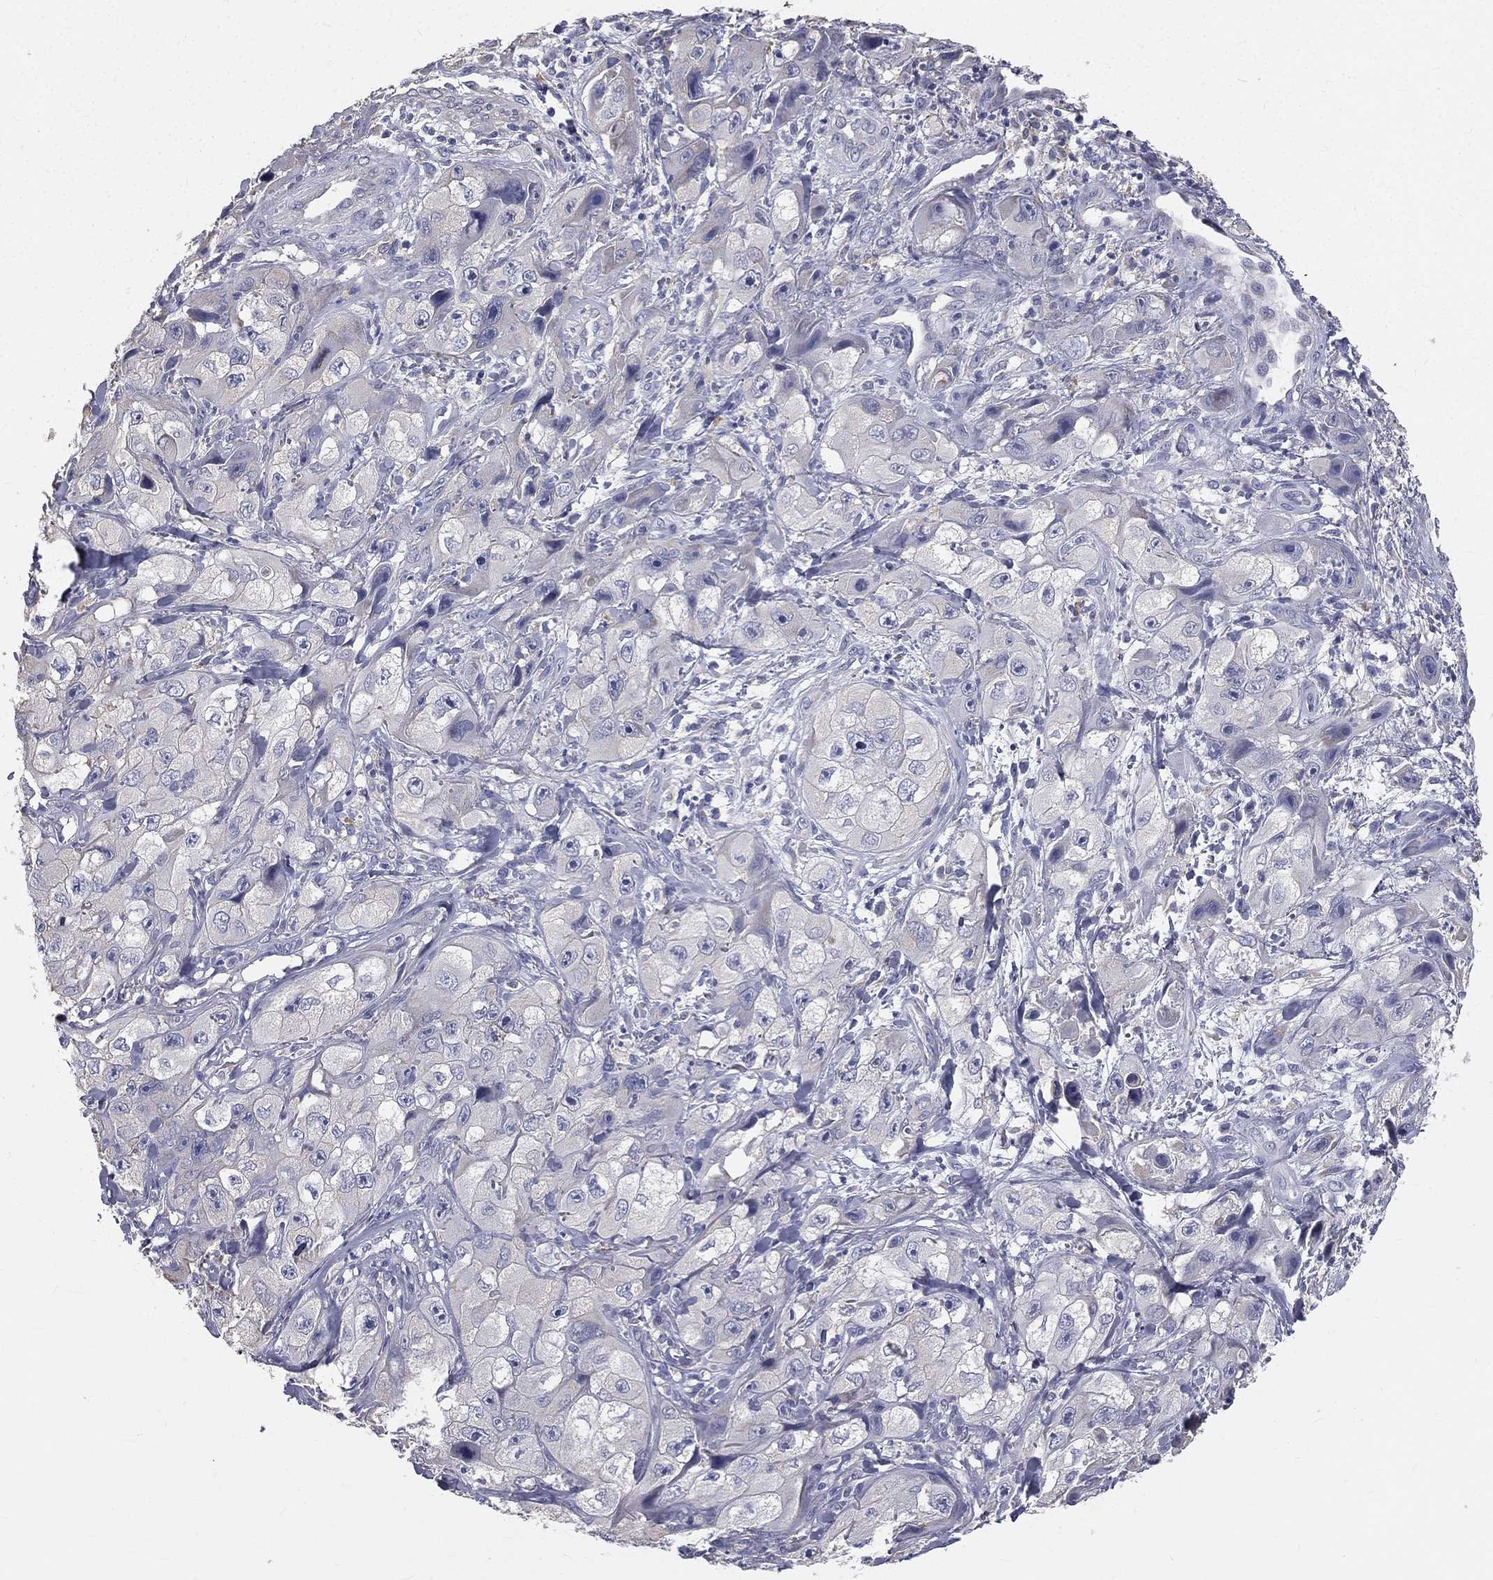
{"staining": {"intensity": "negative", "quantity": "none", "location": "none"}, "tissue": "skin cancer", "cell_type": "Tumor cells", "image_type": "cancer", "snomed": [{"axis": "morphology", "description": "Squamous cell carcinoma, NOS"}, {"axis": "topography", "description": "Skin"}, {"axis": "topography", "description": "Subcutis"}], "caption": "Histopathology image shows no protein positivity in tumor cells of skin squamous cell carcinoma tissue. (Stains: DAB (3,3'-diaminobenzidine) immunohistochemistry (IHC) with hematoxylin counter stain, Microscopy: brightfield microscopy at high magnification).", "gene": "MUC13", "patient": {"sex": "male", "age": 73}}